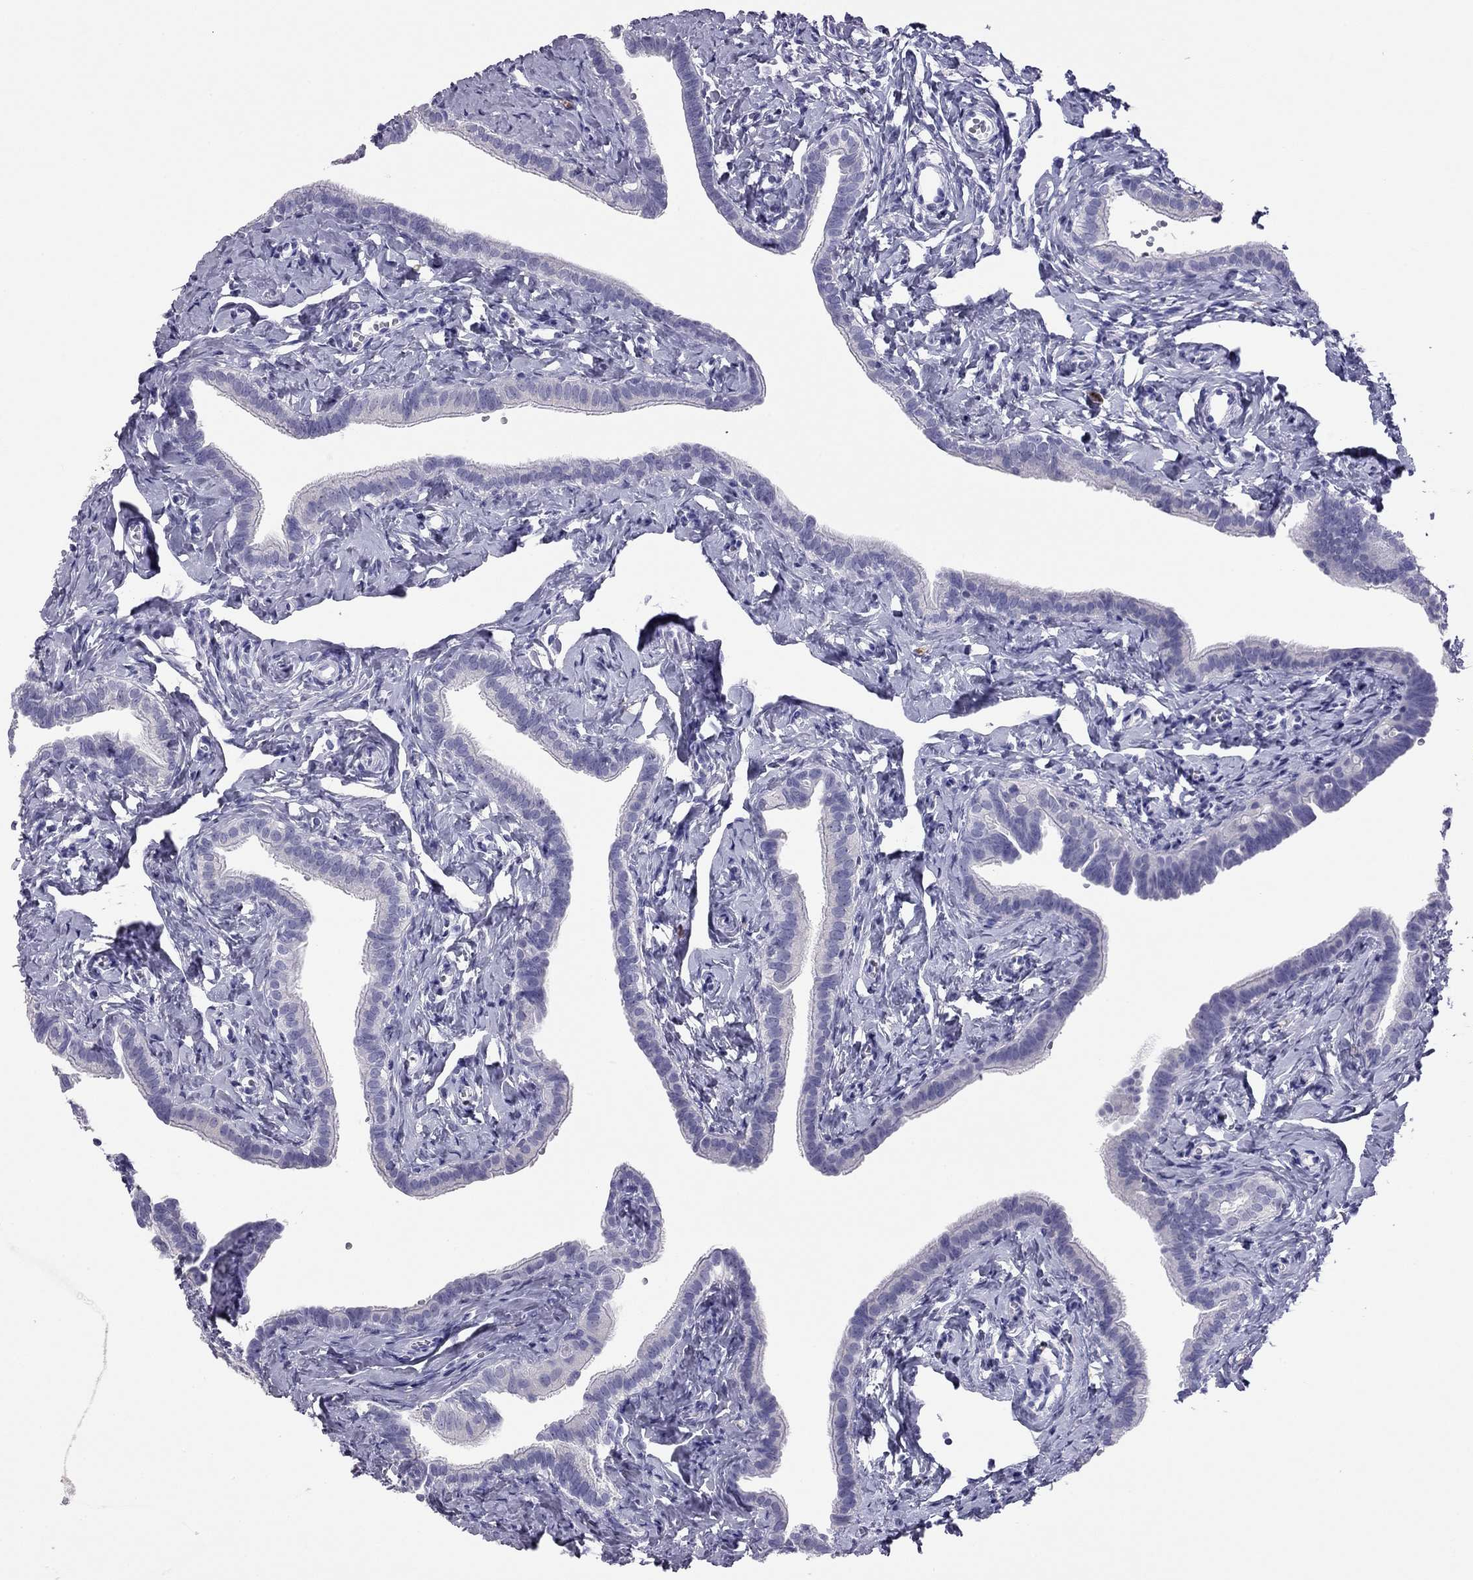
{"staining": {"intensity": "negative", "quantity": "none", "location": "none"}, "tissue": "fallopian tube", "cell_type": "Glandular cells", "image_type": "normal", "snomed": [{"axis": "morphology", "description": "Normal tissue, NOS"}, {"axis": "topography", "description": "Fallopian tube"}], "caption": "There is no significant expression in glandular cells of fallopian tube. (IHC, brightfield microscopy, high magnification).", "gene": "ODF4", "patient": {"sex": "female", "age": 41}}